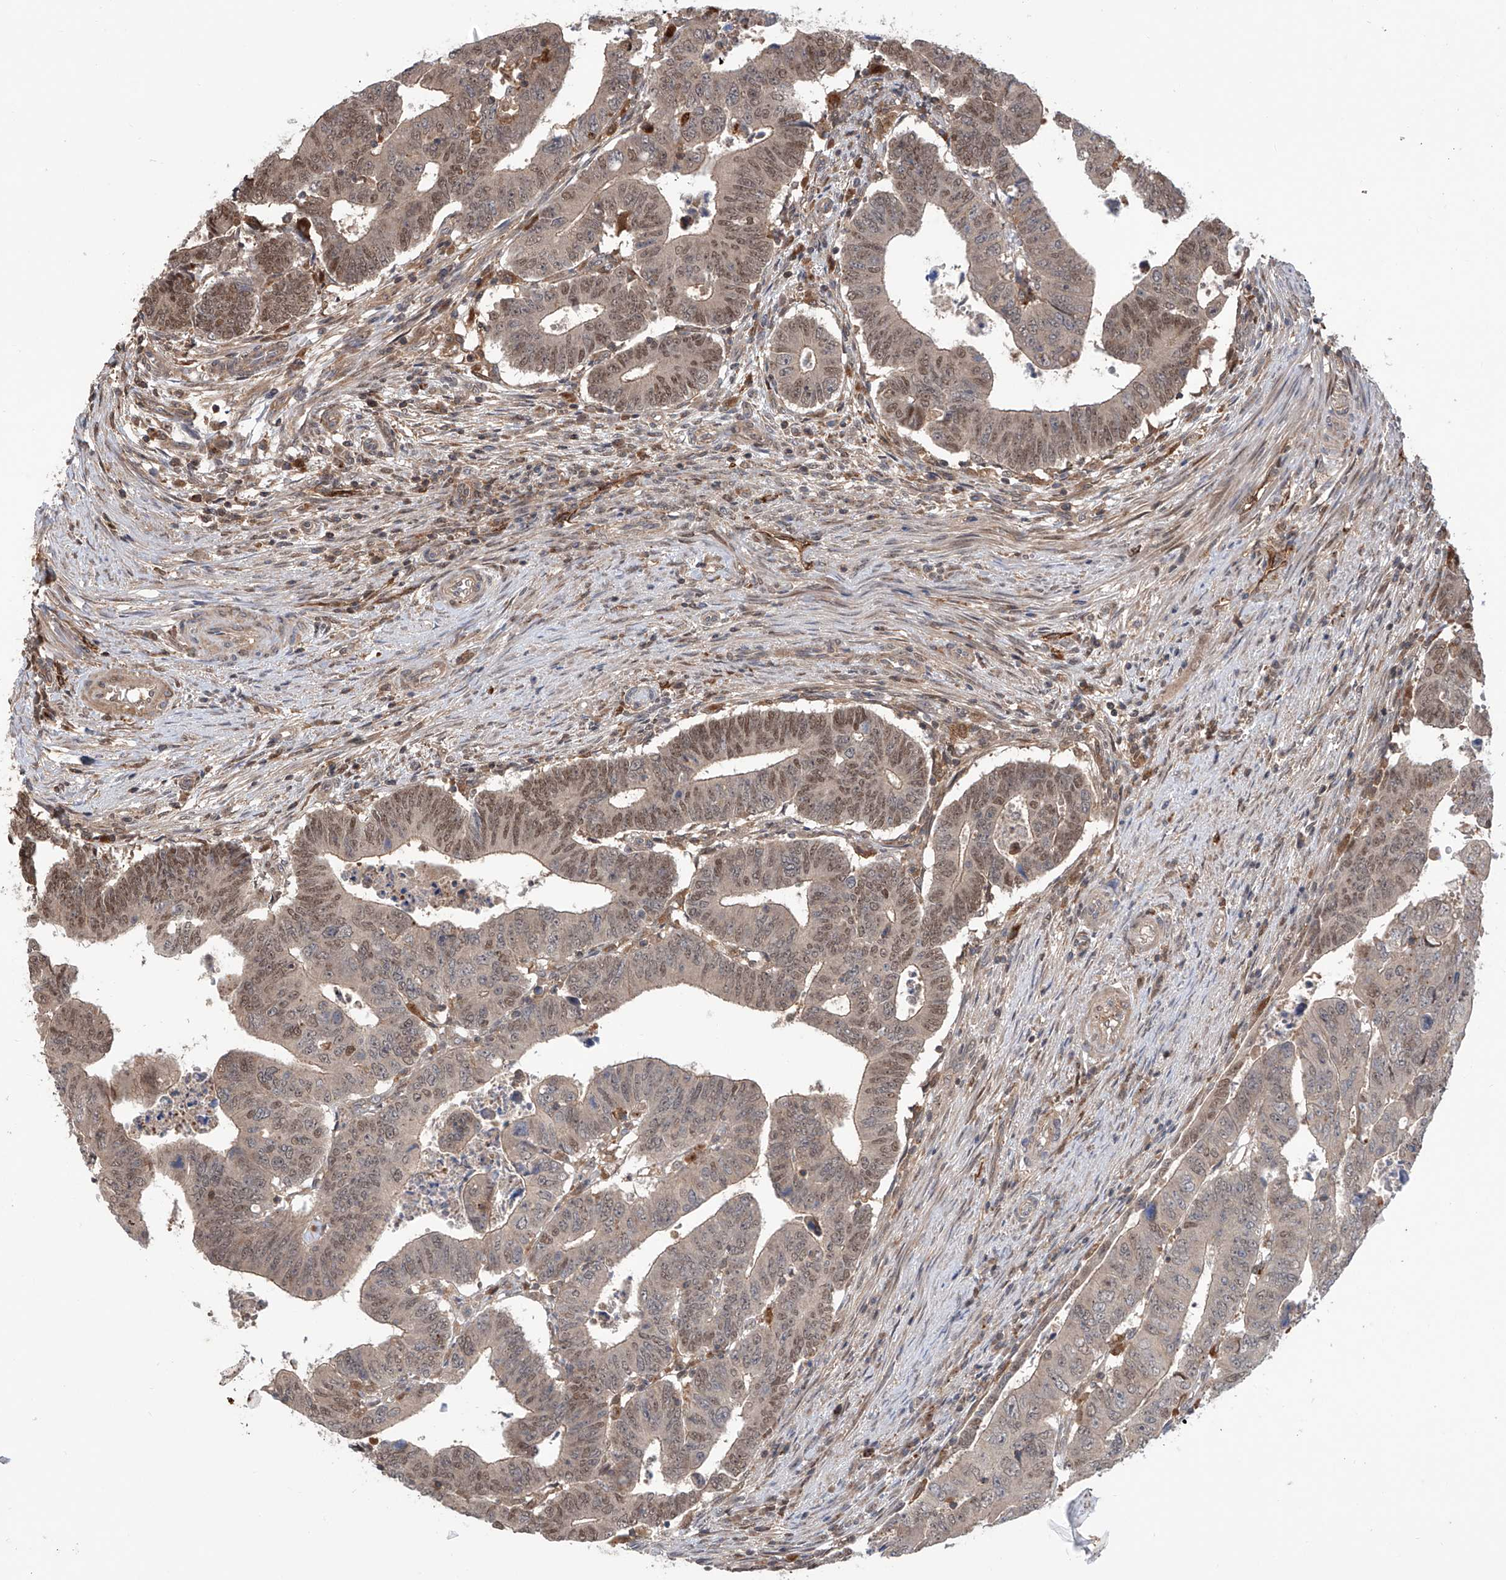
{"staining": {"intensity": "moderate", "quantity": ">75%", "location": "cytoplasmic/membranous,nuclear"}, "tissue": "colorectal cancer", "cell_type": "Tumor cells", "image_type": "cancer", "snomed": [{"axis": "morphology", "description": "Normal tissue, NOS"}, {"axis": "morphology", "description": "Adenocarcinoma, NOS"}, {"axis": "topography", "description": "Rectum"}], "caption": "Tumor cells demonstrate medium levels of moderate cytoplasmic/membranous and nuclear staining in about >75% of cells in adenocarcinoma (colorectal).", "gene": "HOXC8", "patient": {"sex": "female", "age": 65}}